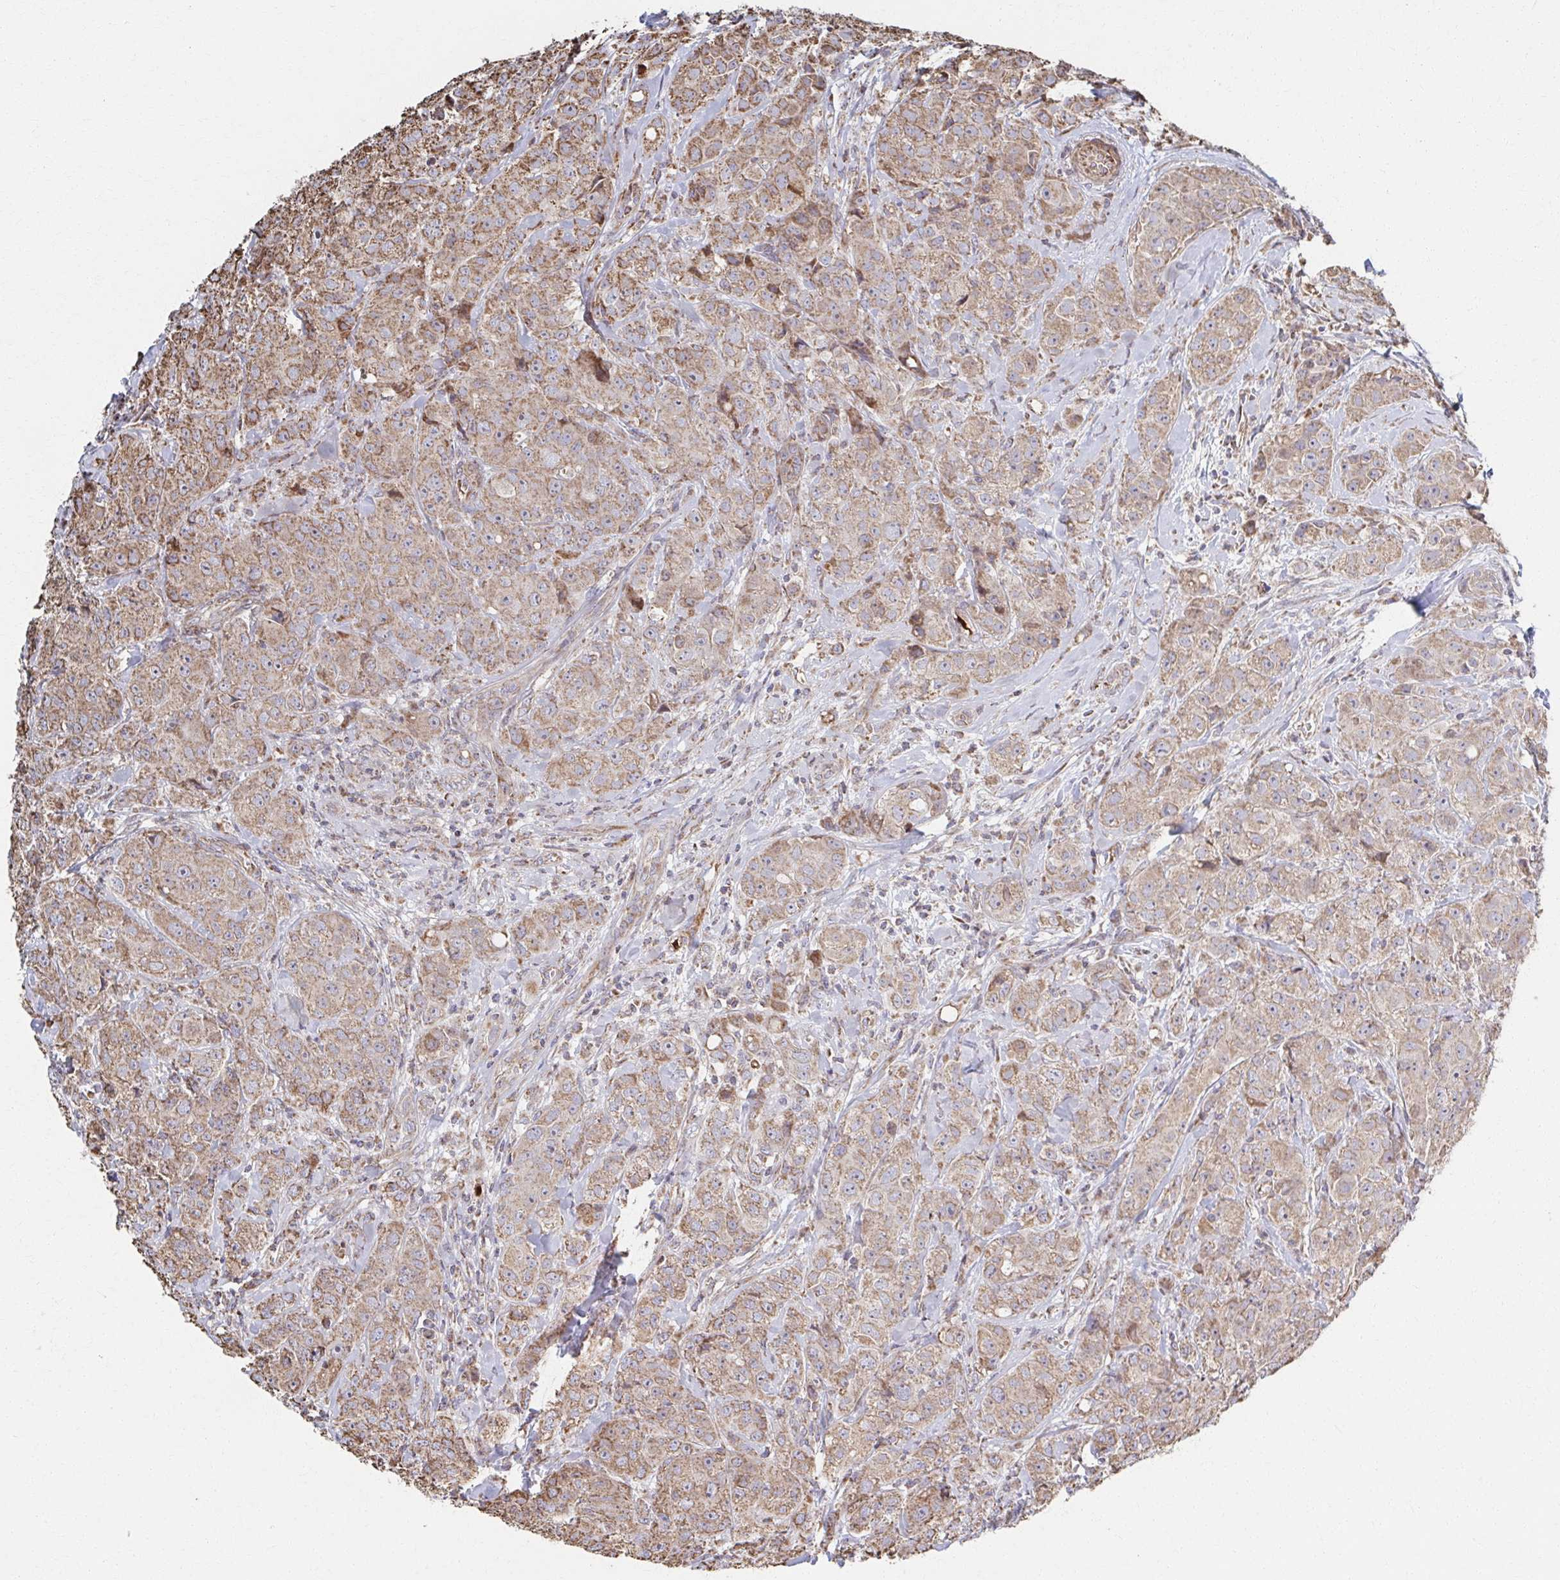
{"staining": {"intensity": "moderate", "quantity": ">75%", "location": "cytoplasmic/membranous"}, "tissue": "breast cancer", "cell_type": "Tumor cells", "image_type": "cancer", "snomed": [{"axis": "morphology", "description": "Normal tissue, NOS"}, {"axis": "morphology", "description": "Duct carcinoma"}, {"axis": "topography", "description": "Breast"}], "caption": "Brown immunohistochemical staining in breast invasive ductal carcinoma demonstrates moderate cytoplasmic/membranous expression in about >75% of tumor cells. (Brightfield microscopy of DAB IHC at high magnification).", "gene": "SAT1", "patient": {"sex": "female", "age": 43}}